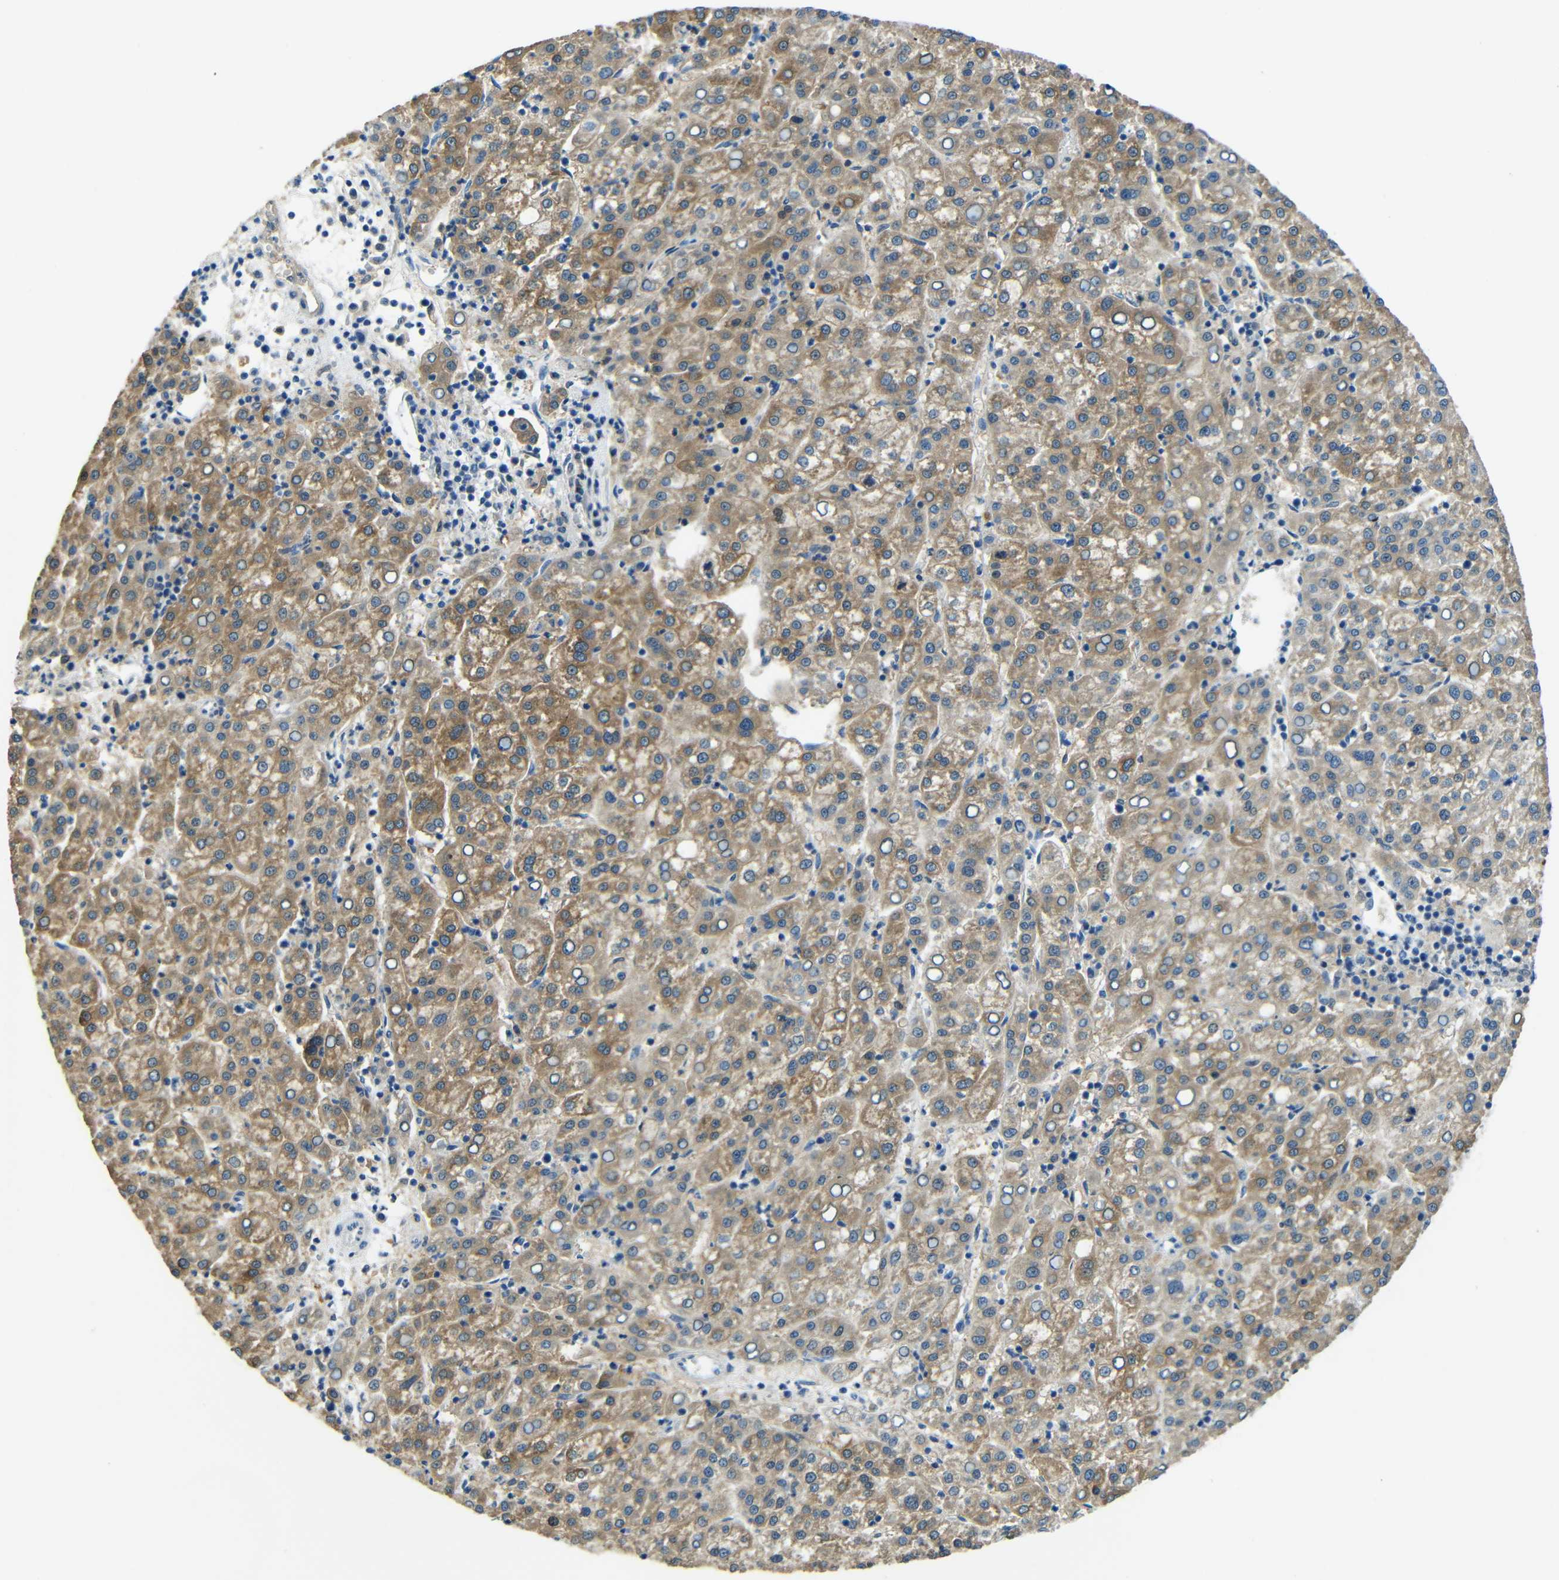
{"staining": {"intensity": "moderate", "quantity": ">75%", "location": "cytoplasmic/membranous"}, "tissue": "liver cancer", "cell_type": "Tumor cells", "image_type": "cancer", "snomed": [{"axis": "morphology", "description": "Carcinoma, Hepatocellular, NOS"}, {"axis": "topography", "description": "Liver"}], "caption": "Immunohistochemical staining of liver cancer (hepatocellular carcinoma) shows medium levels of moderate cytoplasmic/membranous protein positivity in about >75% of tumor cells.", "gene": "CYP26B1", "patient": {"sex": "female", "age": 58}}